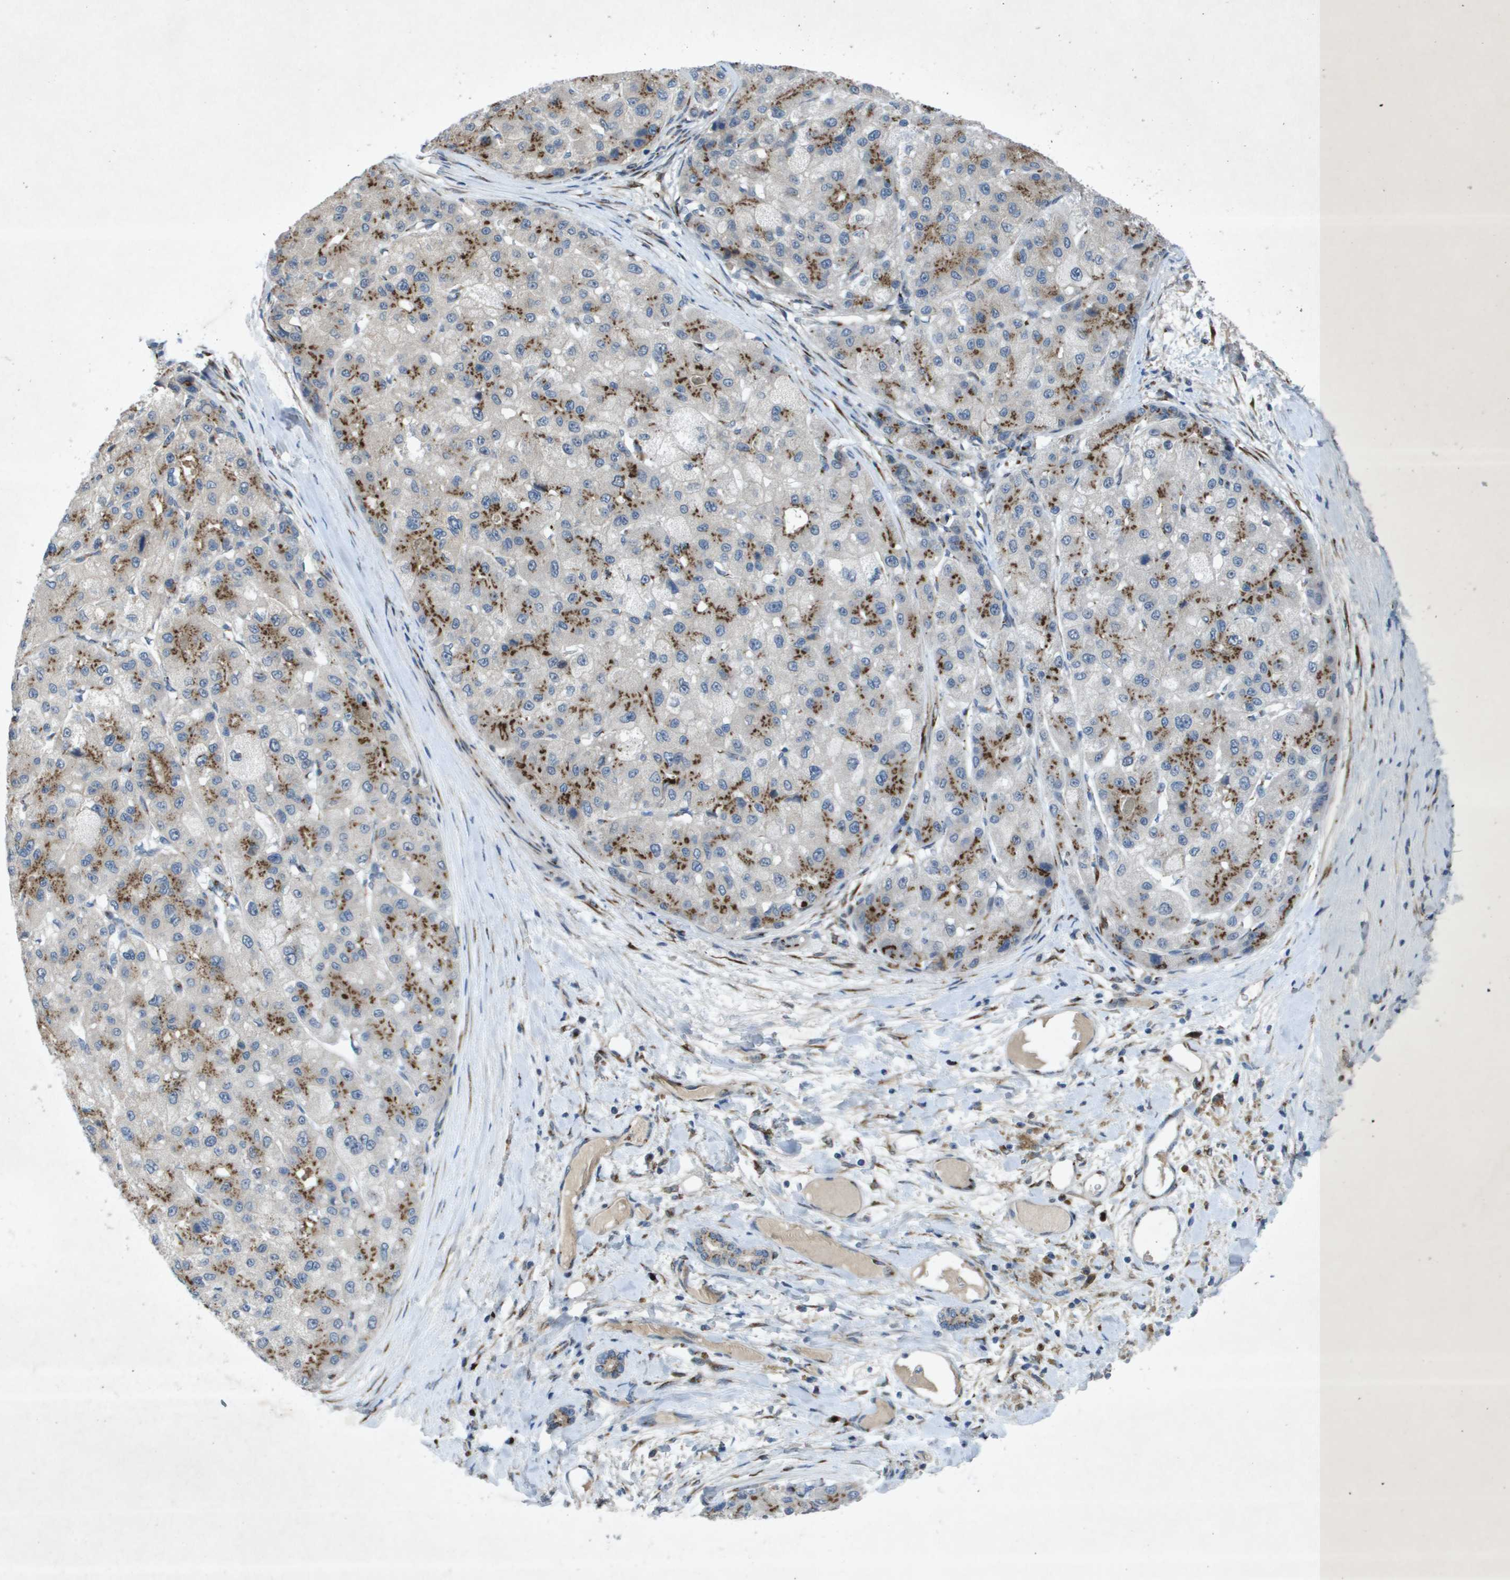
{"staining": {"intensity": "moderate", "quantity": "25%-75%", "location": "cytoplasmic/membranous"}, "tissue": "liver cancer", "cell_type": "Tumor cells", "image_type": "cancer", "snomed": [{"axis": "morphology", "description": "Carcinoma, Hepatocellular, NOS"}, {"axis": "topography", "description": "Liver"}], "caption": "Human liver cancer (hepatocellular carcinoma) stained for a protein (brown) shows moderate cytoplasmic/membranous positive positivity in approximately 25%-75% of tumor cells.", "gene": "QSOX2", "patient": {"sex": "male", "age": 80}}